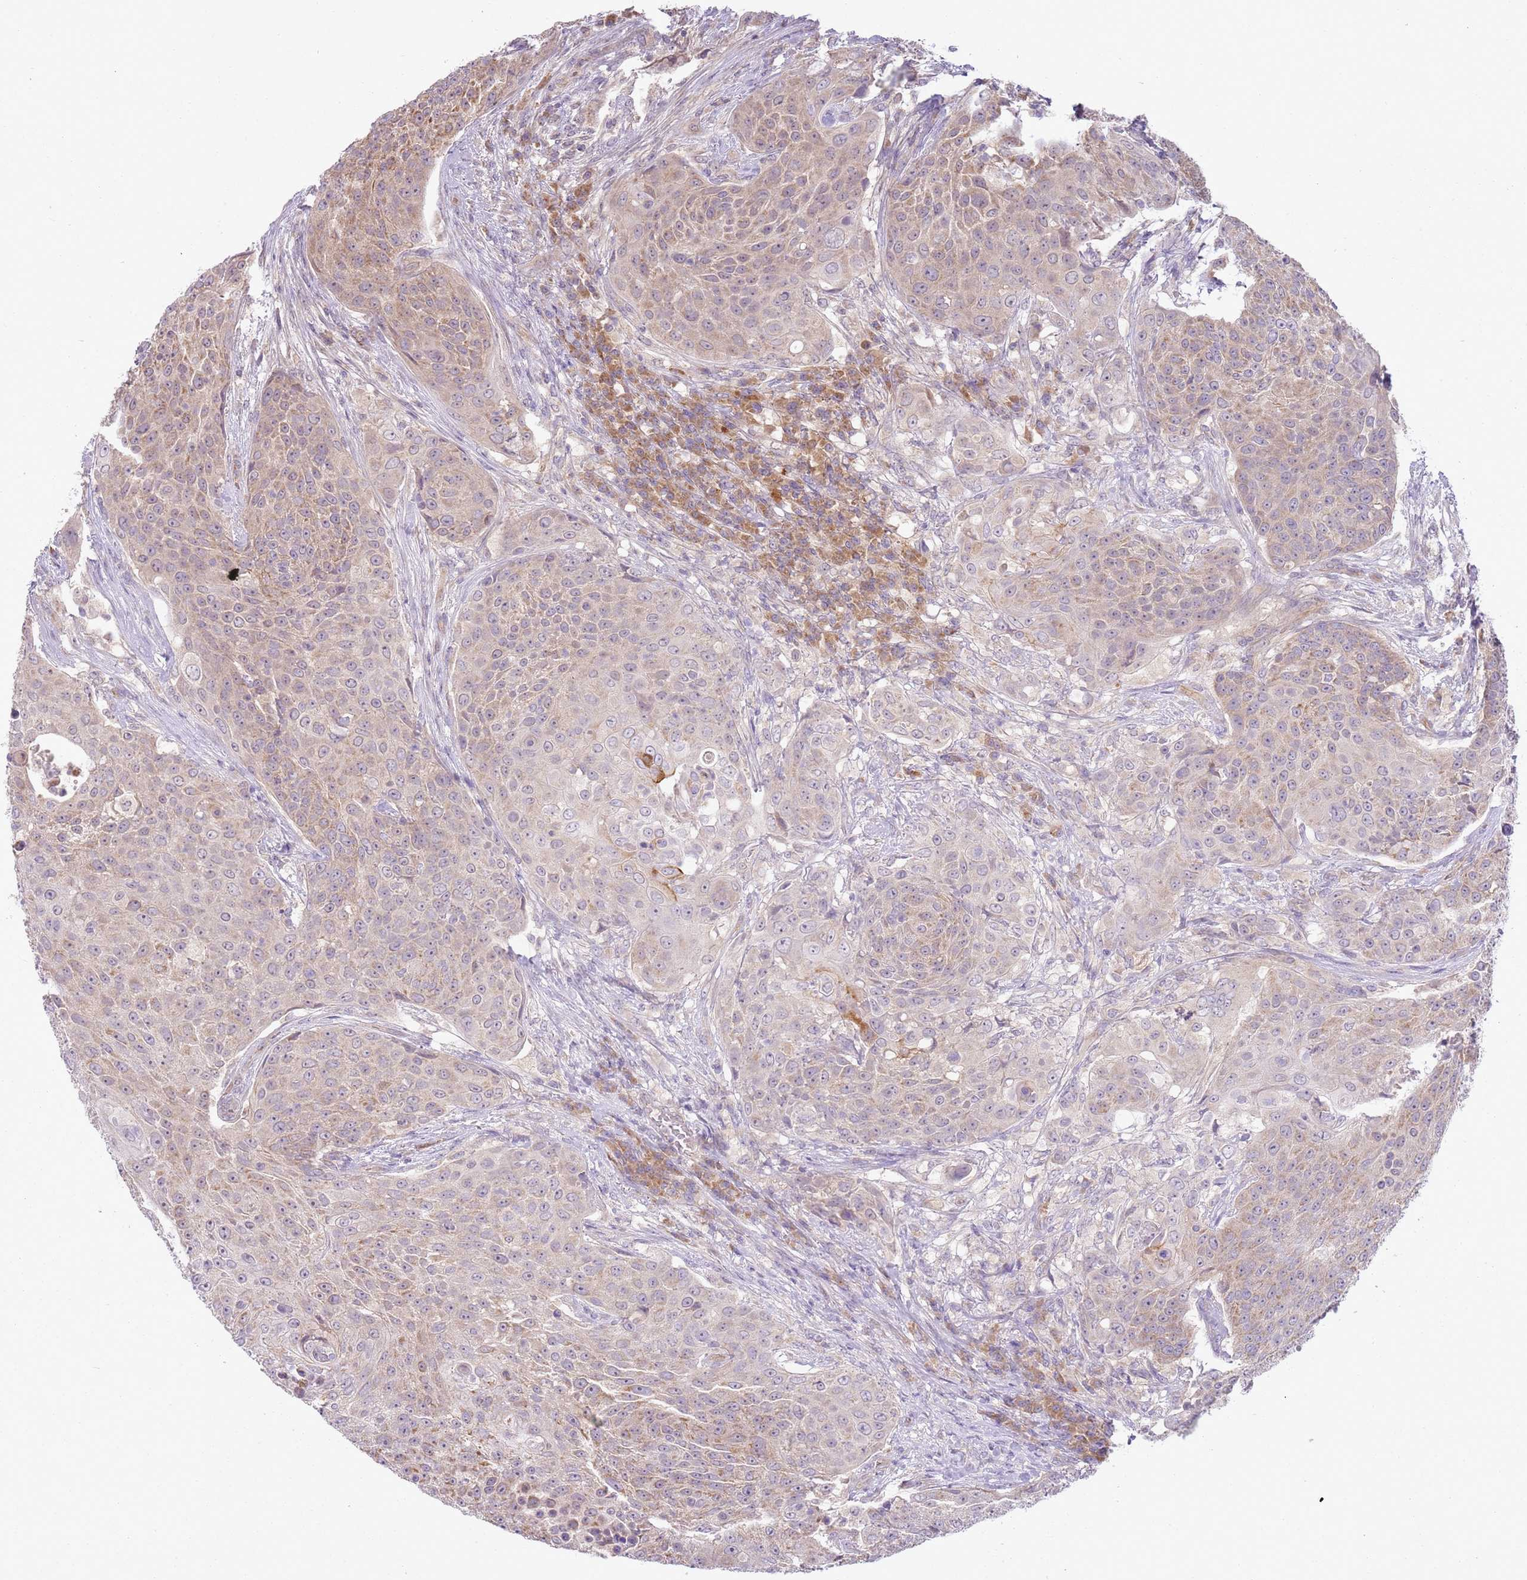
{"staining": {"intensity": "moderate", "quantity": "25%-75%", "location": "cytoplasmic/membranous"}, "tissue": "urothelial cancer", "cell_type": "Tumor cells", "image_type": "cancer", "snomed": [{"axis": "morphology", "description": "Urothelial carcinoma, High grade"}, {"axis": "topography", "description": "Urinary bladder"}], "caption": "DAB immunohistochemical staining of human urothelial cancer demonstrates moderate cytoplasmic/membranous protein positivity in approximately 25%-75% of tumor cells.", "gene": "SKOR2", "patient": {"sex": "female", "age": 63}}